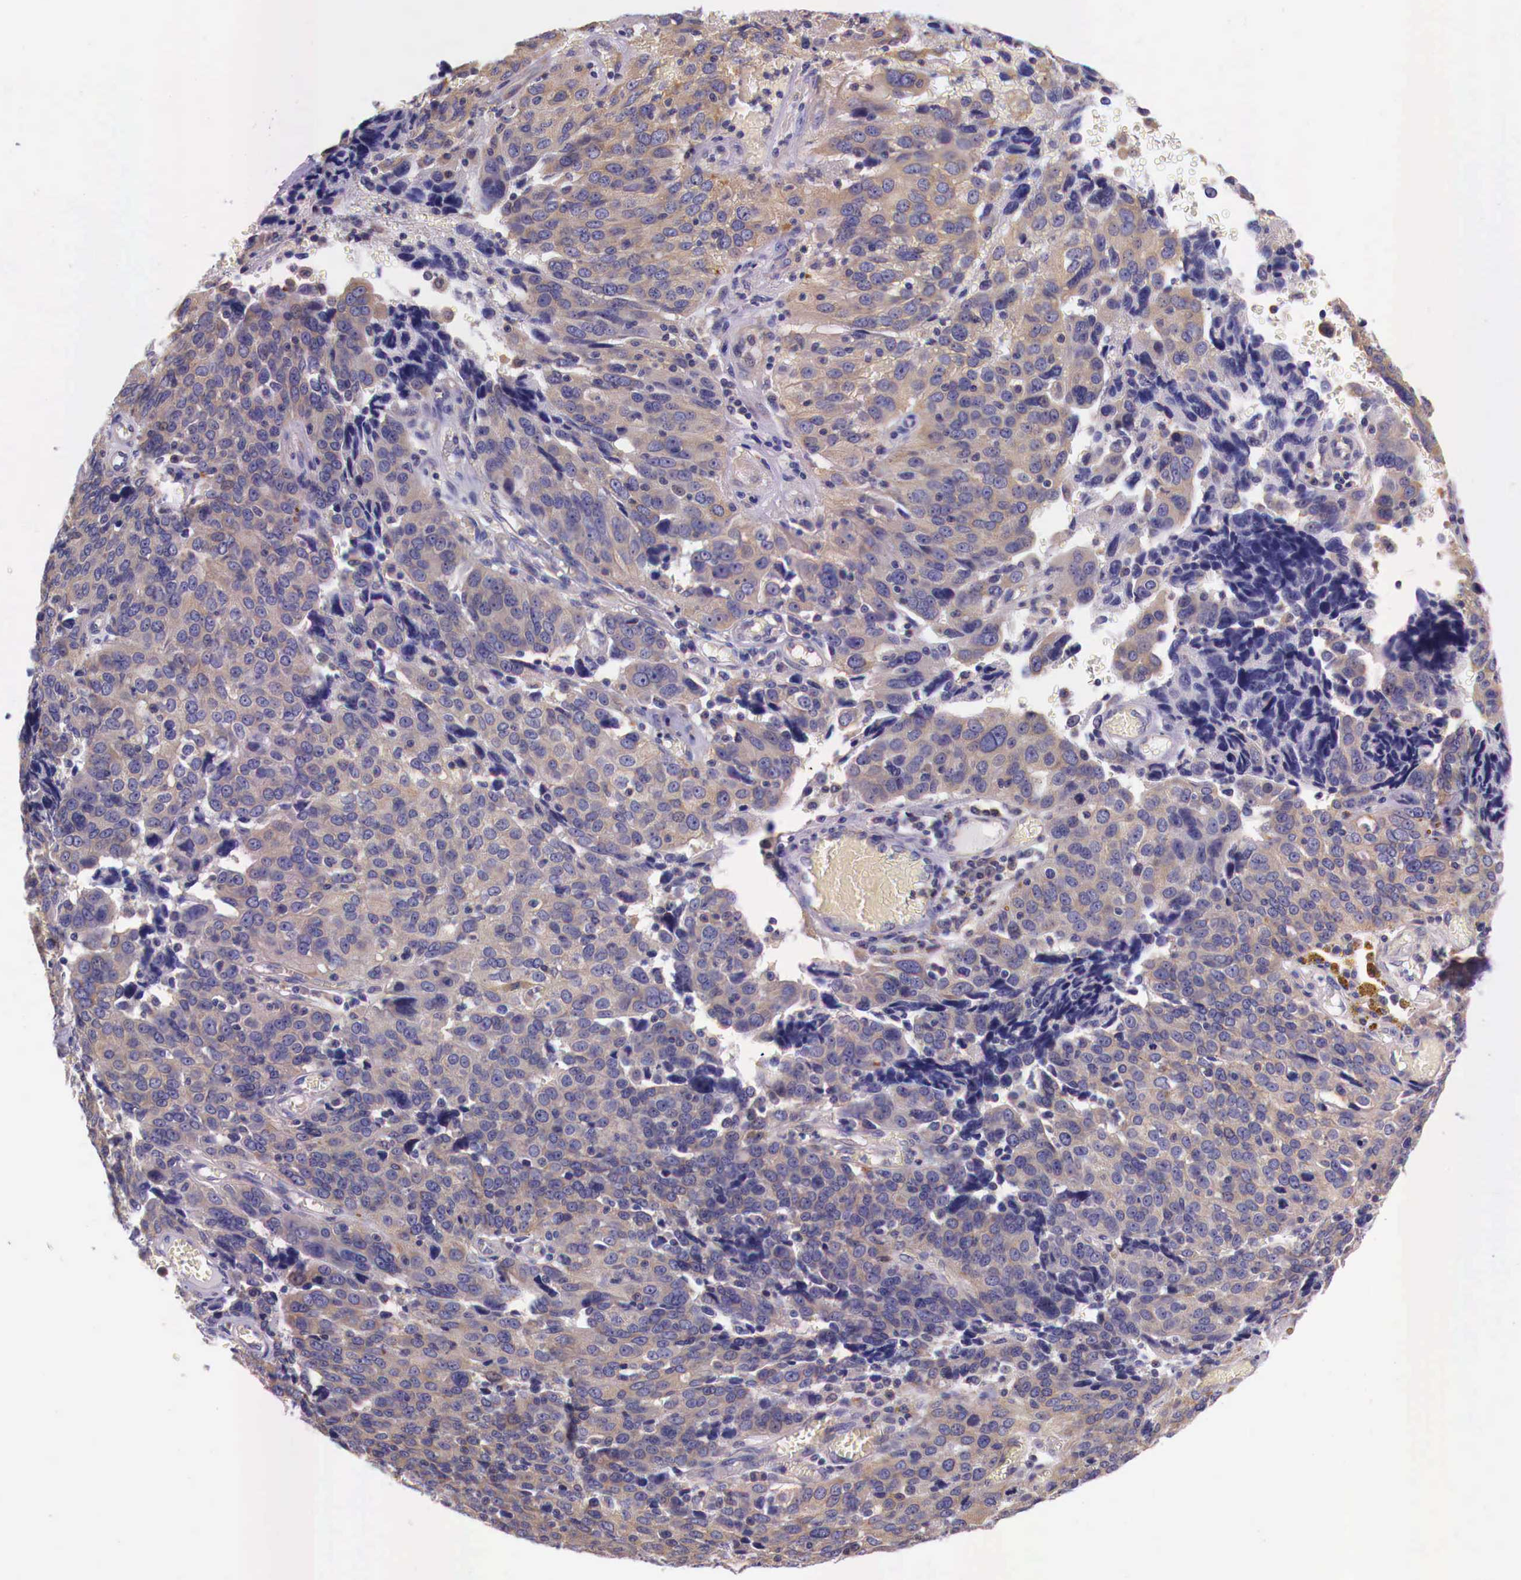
{"staining": {"intensity": "weak", "quantity": ">75%", "location": "cytoplasmic/membranous"}, "tissue": "ovarian cancer", "cell_type": "Tumor cells", "image_type": "cancer", "snomed": [{"axis": "morphology", "description": "Carcinoma, endometroid"}, {"axis": "topography", "description": "Ovary"}], "caption": "A brown stain shows weak cytoplasmic/membranous positivity of a protein in human ovarian cancer (endometroid carcinoma) tumor cells.", "gene": "GRIPAP1", "patient": {"sex": "female", "age": 75}}